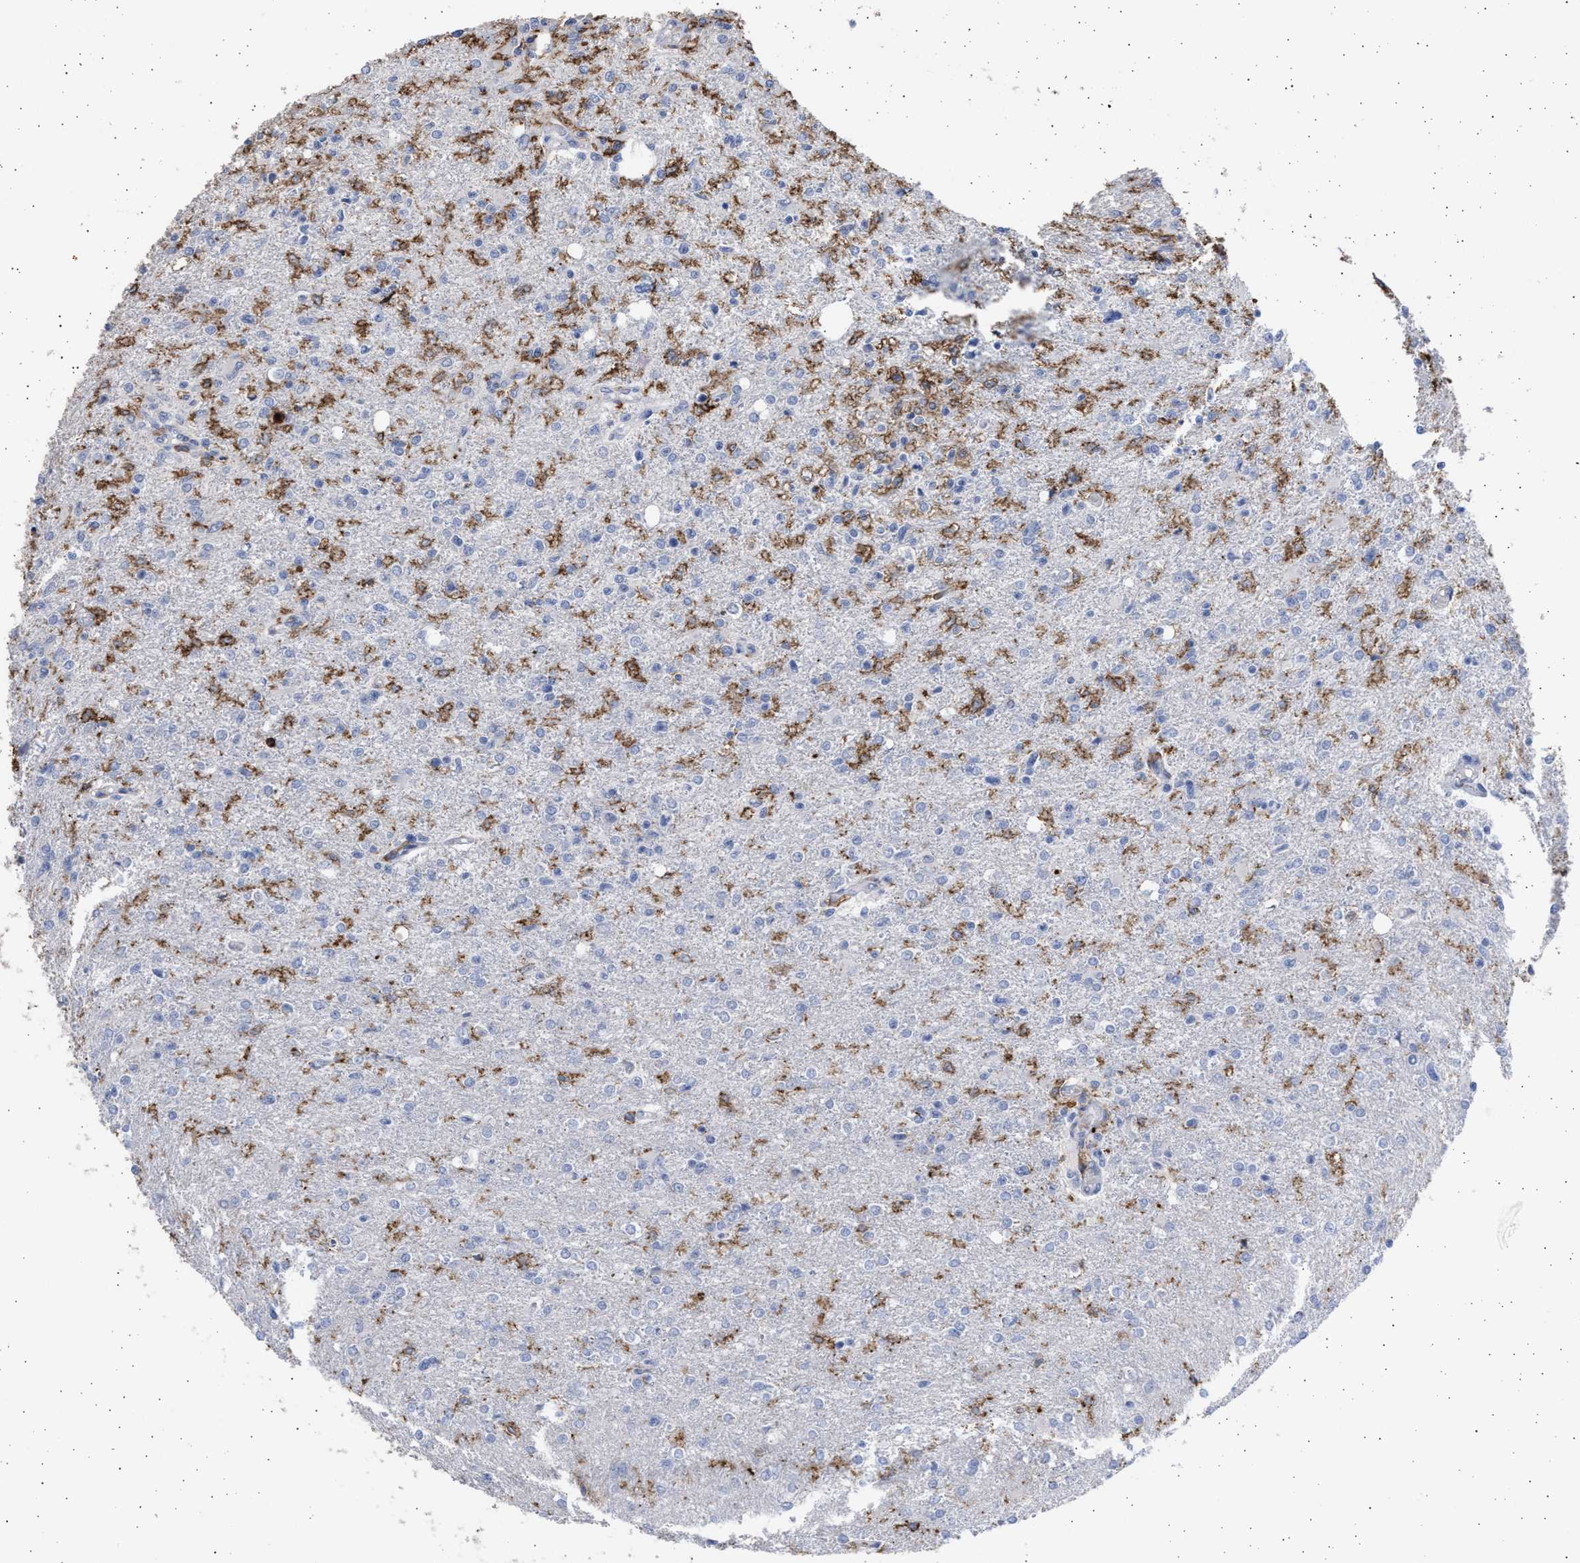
{"staining": {"intensity": "negative", "quantity": "none", "location": "none"}, "tissue": "glioma", "cell_type": "Tumor cells", "image_type": "cancer", "snomed": [{"axis": "morphology", "description": "Glioma, malignant, High grade"}, {"axis": "topography", "description": "Cerebral cortex"}], "caption": "A micrograph of human malignant glioma (high-grade) is negative for staining in tumor cells.", "gene": "FCER1A", "patient": {"sex": "male", "age": 76}}